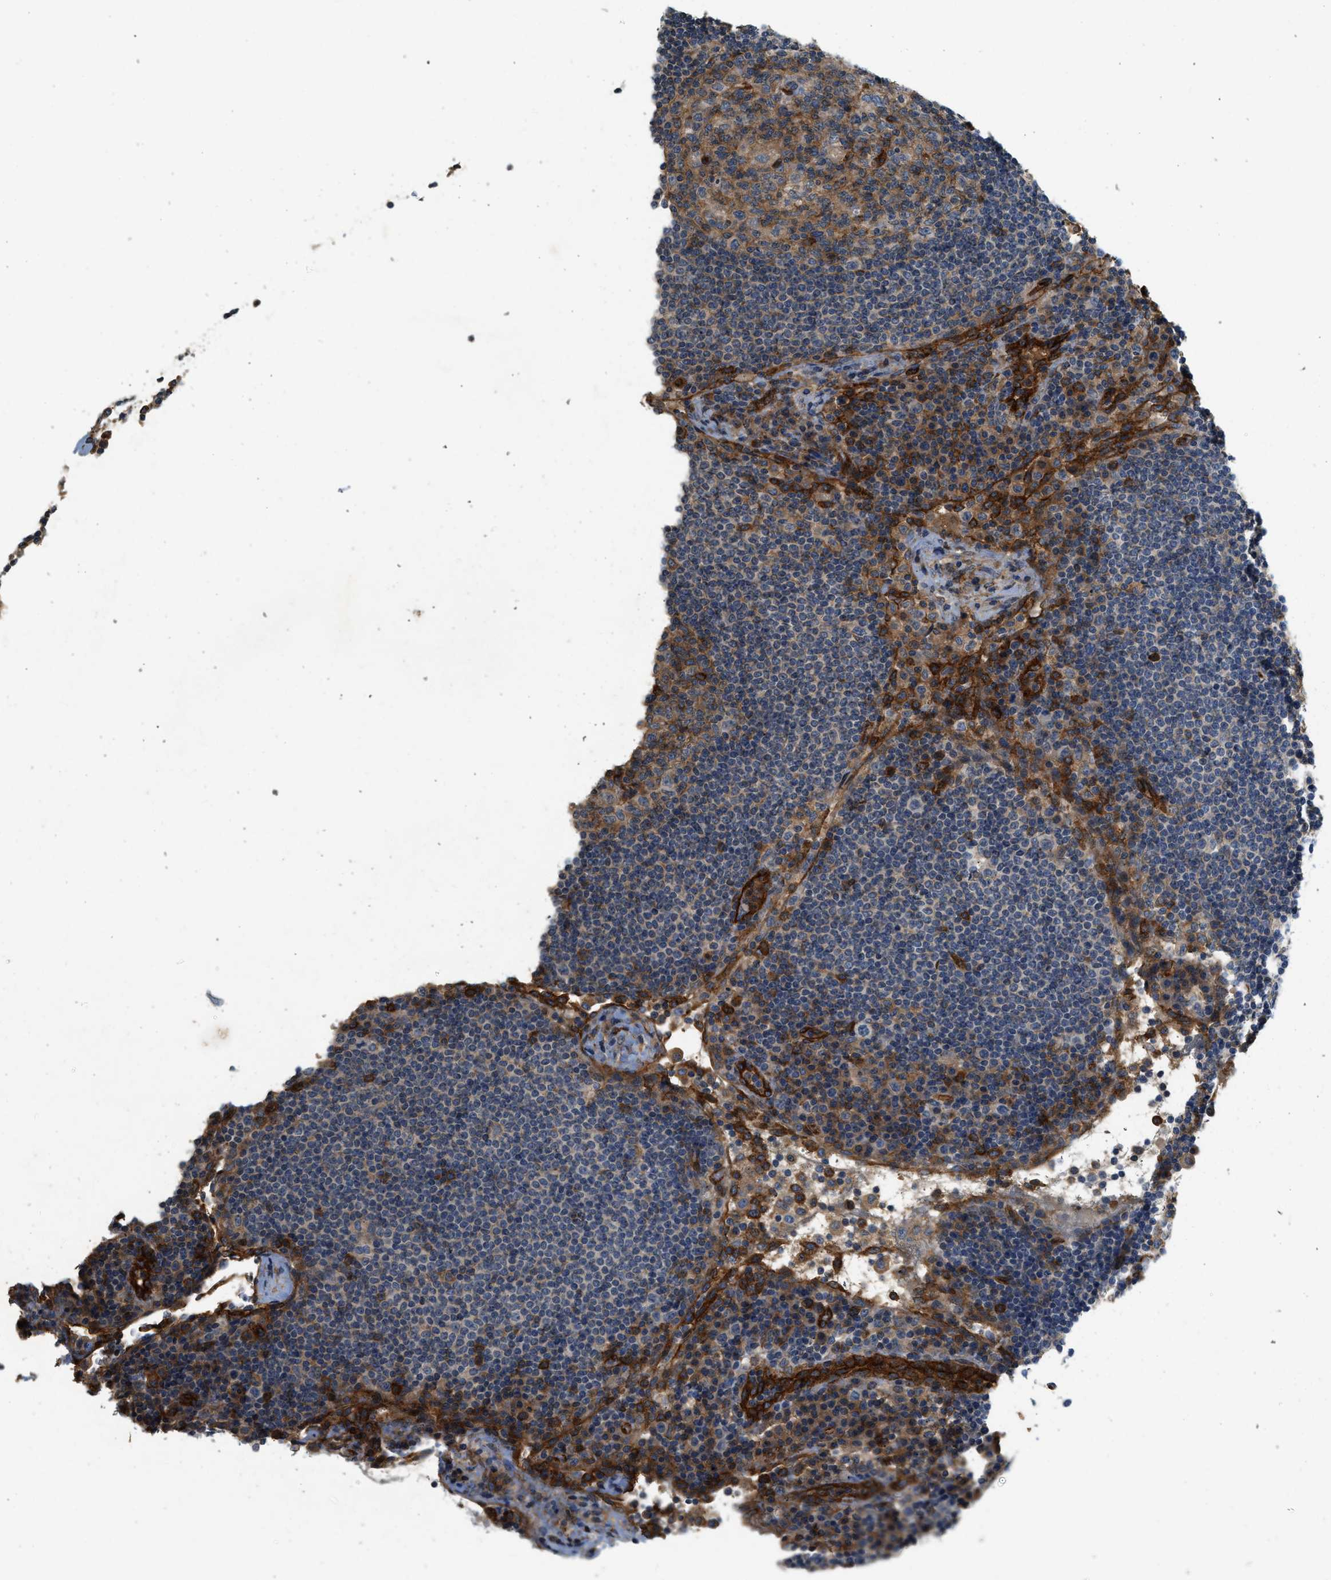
{"staining": {"intensity": "moderate", "quantity": "<25%", "location": "cytoplasmic/membranous"}, "tissue": "lymph node", "cell_type": "Germinal center cells", "image_type": "normal", "snomed": [{"axis": "morphology", "description": "Normal tissue, NOS"}, {"axis": "topography", "description": "Lymph node"}], "caption": "A low amount of moderate cytoplasmic/membranous positivity is identified in approximately <25% of germinal center cells in benign lymph node. The staining was performed using DAB (3,3'-diaminobenzidine) to visualize the protein expression in brown, while the nuclei were stained in blue with hematoxylin (Magnification: 20x).", "gene": "HIP1", "patient": {"sex": "female", "age": 53}}